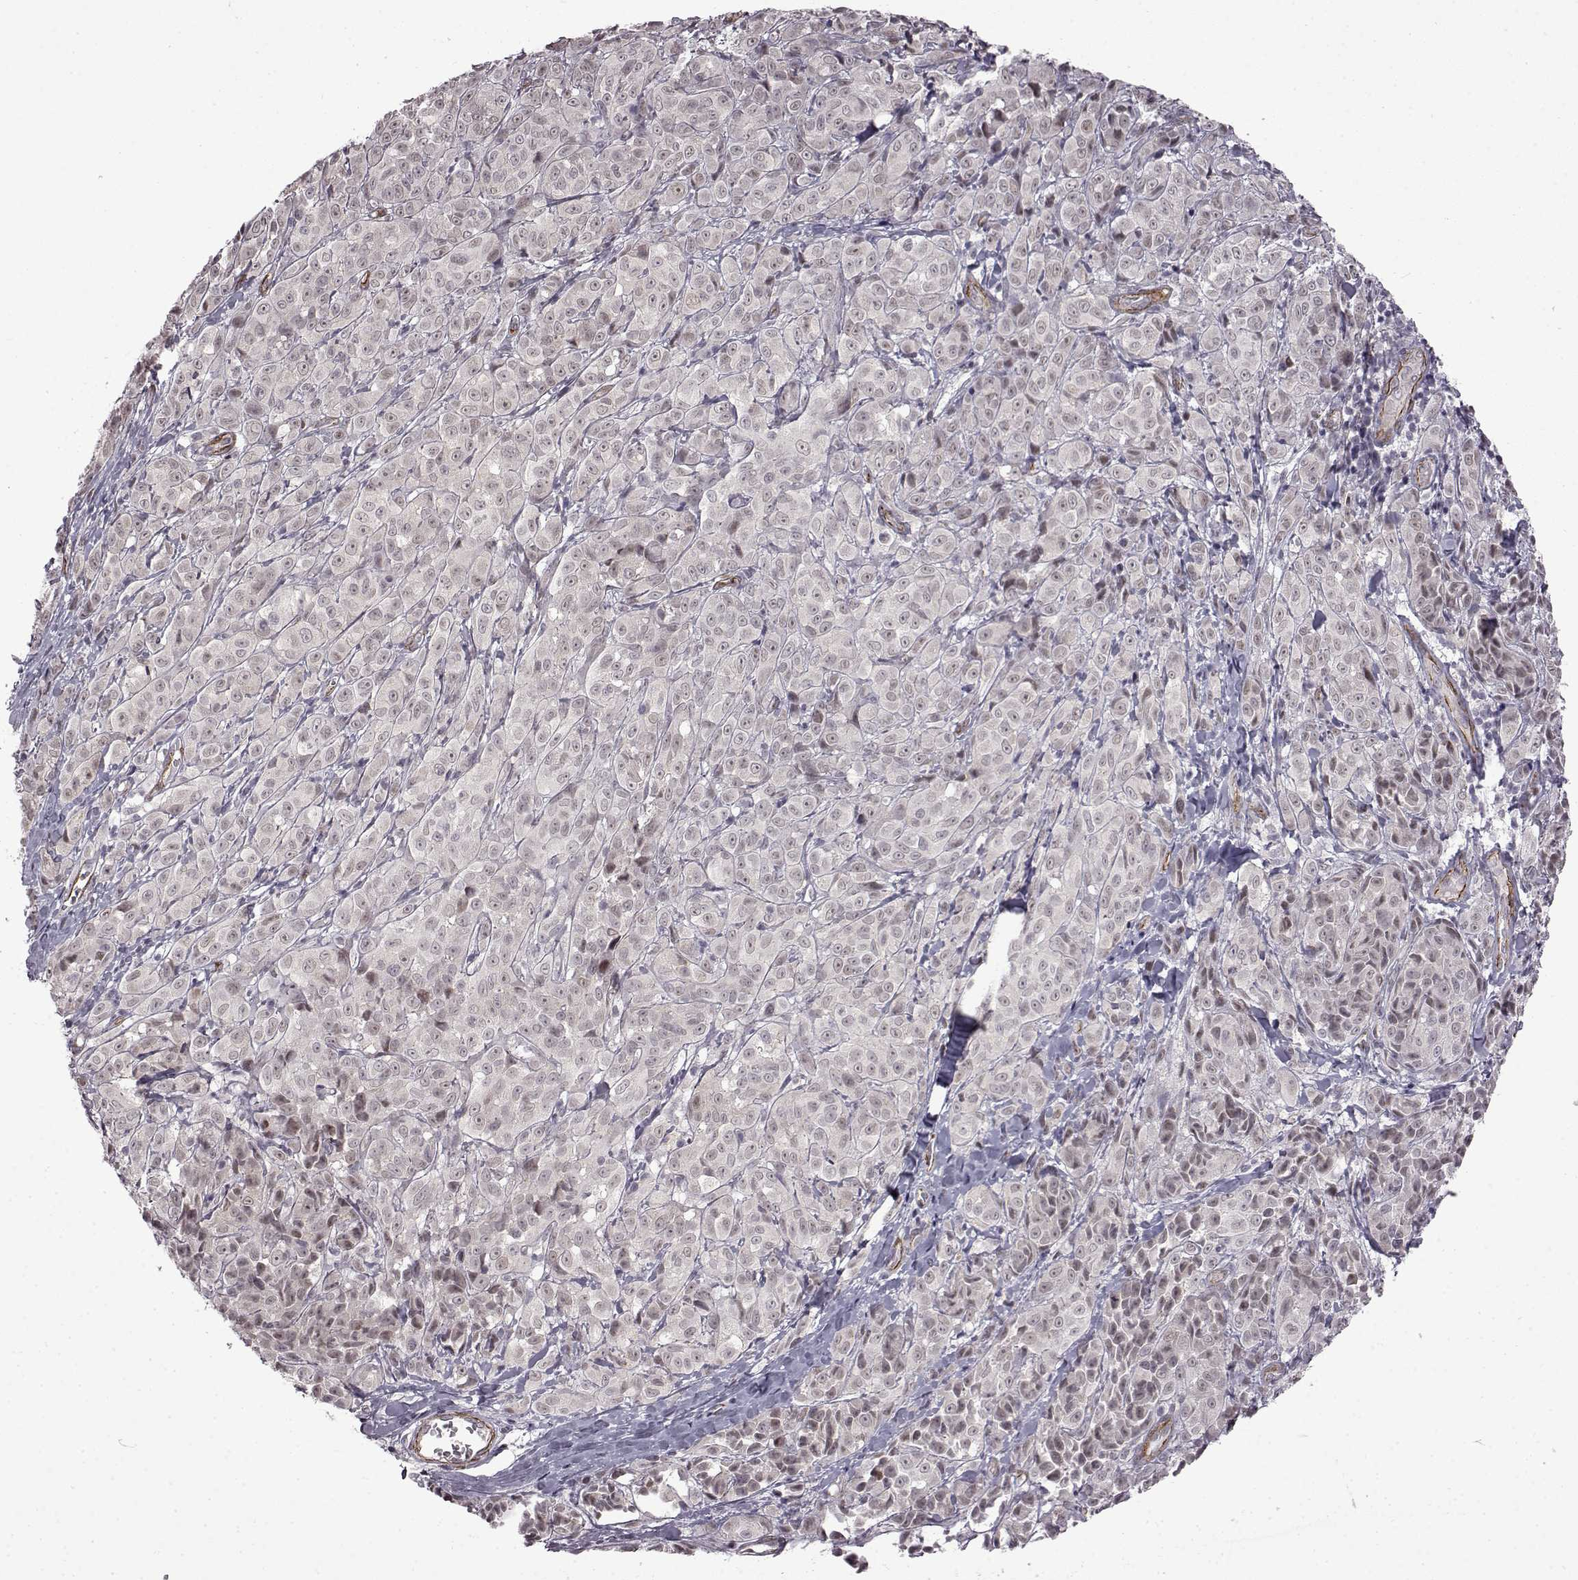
{"staining": {"intensity": "negative", "quantity": "none", "location": "none"}, "tissue": "melanoma", "cell_type": "Tumor cells", "image_type": "cancer", "snomed": [{"axis": "morphology", "description": "Malignant melanoma, NOS"}, {"axis": "topography", "description": "Skin"}], "caption": "This histopathology image is of melanoma stained with IHC to label a protein in brown with the nuclei are counter-stained blue. There is no expression in tumor cells. The staining was performed using DAB (3,3'-diaminobenzidine) to visualize the protein expression in brown, while the nuclei were stained in blue with hematoxylin (Magnification: 20x).", "gene": "SYNPO2", "patient": {"sex": "male", "age": 89}}